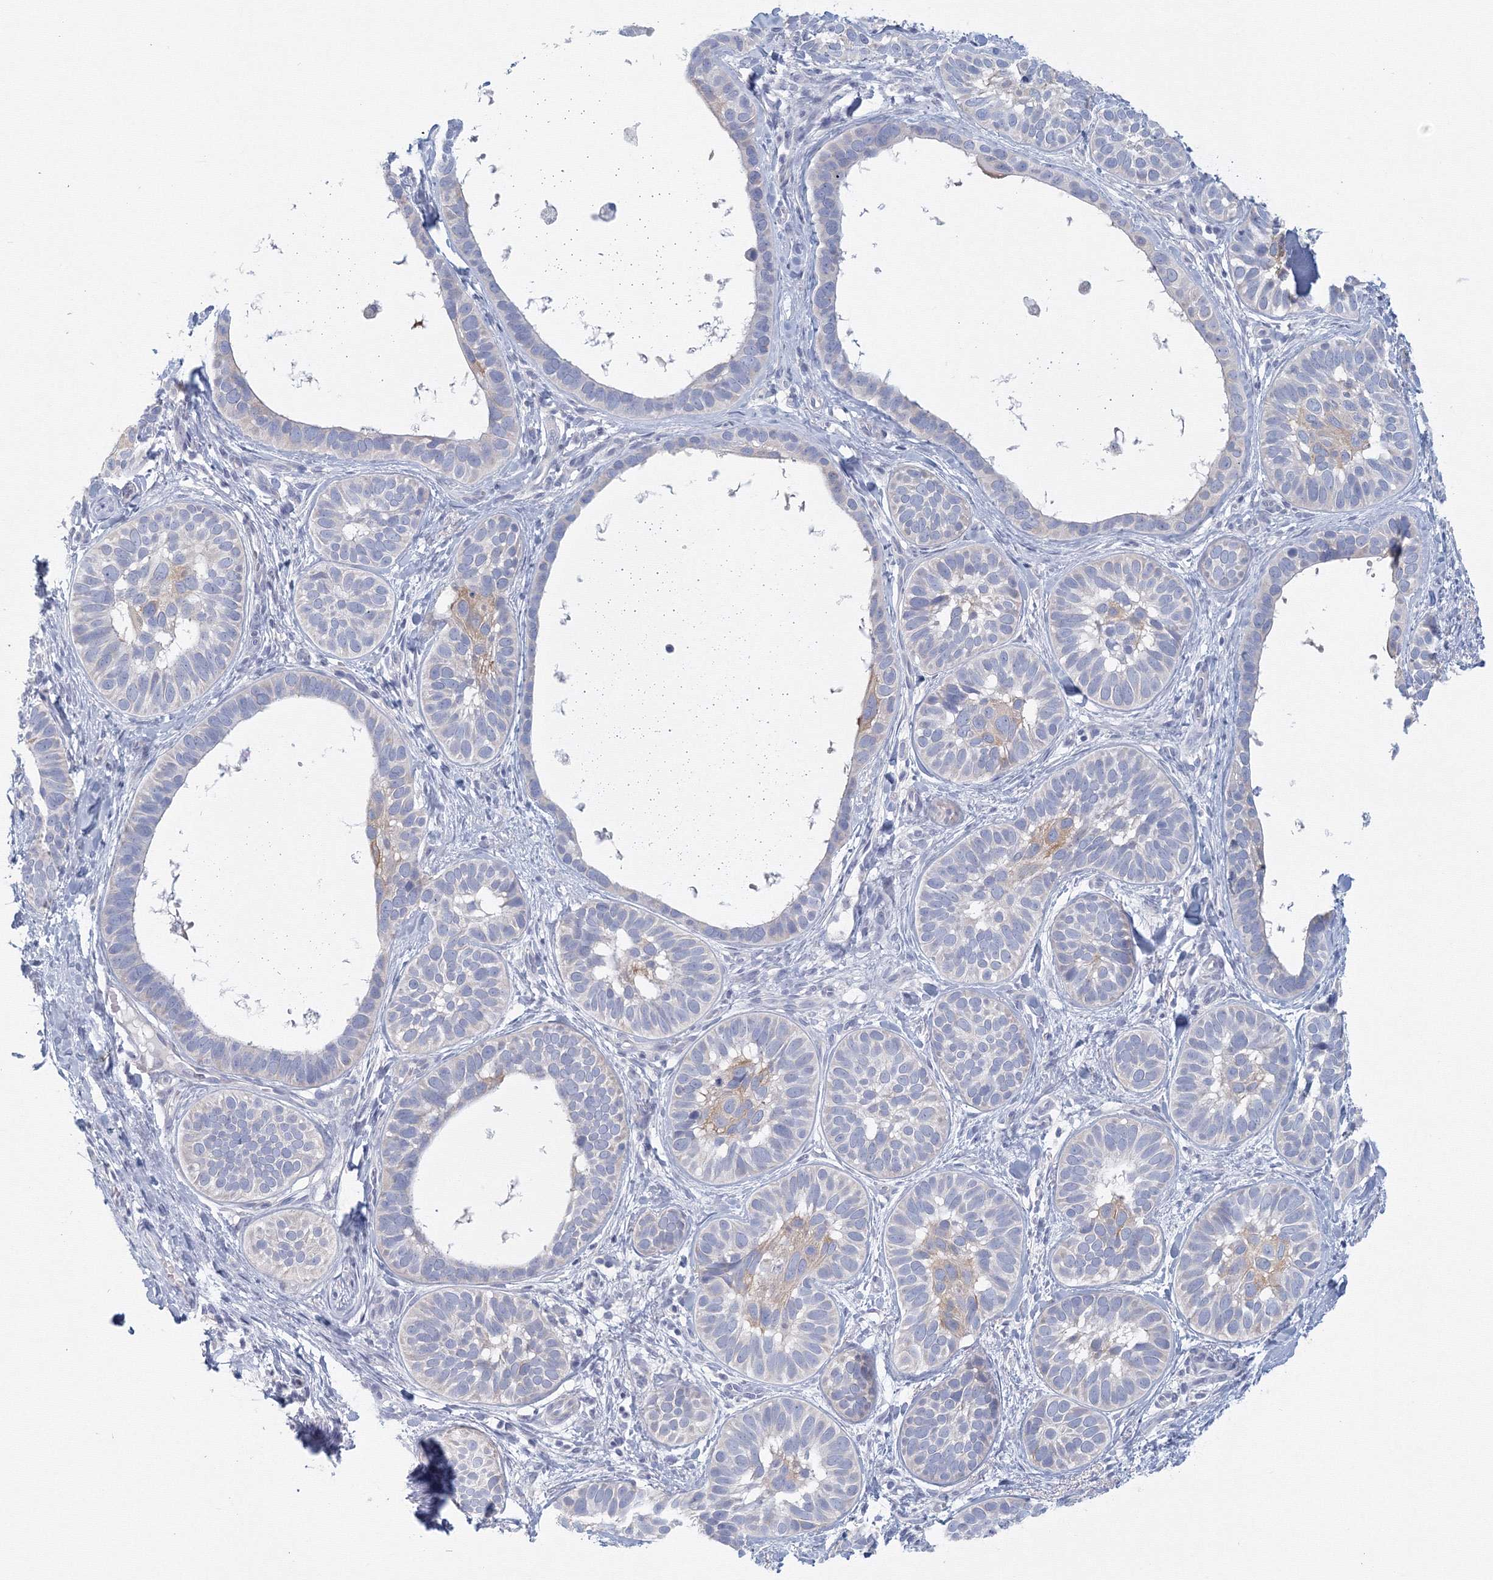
{"staining": {"intensity": "negative", "quantity": "none", "location": "none"}, "tissue": "skin cancer", "cell_type": "Tumor cells", "image_type": "cancer", "snomed": [{"axis": "morphology", "description": "Basal cell carcinoma"}, {"axis": "topography", "description": "Skin"}], "caption": "Immunohistochemistry (IHC) photomicrograph of skin cancer (basal cell carcinoma) stained for a protein (brown), which exhibits no staining in tumor cells.", "gene": "TACC2", "patient": {"sex": "male", "age": 62}}